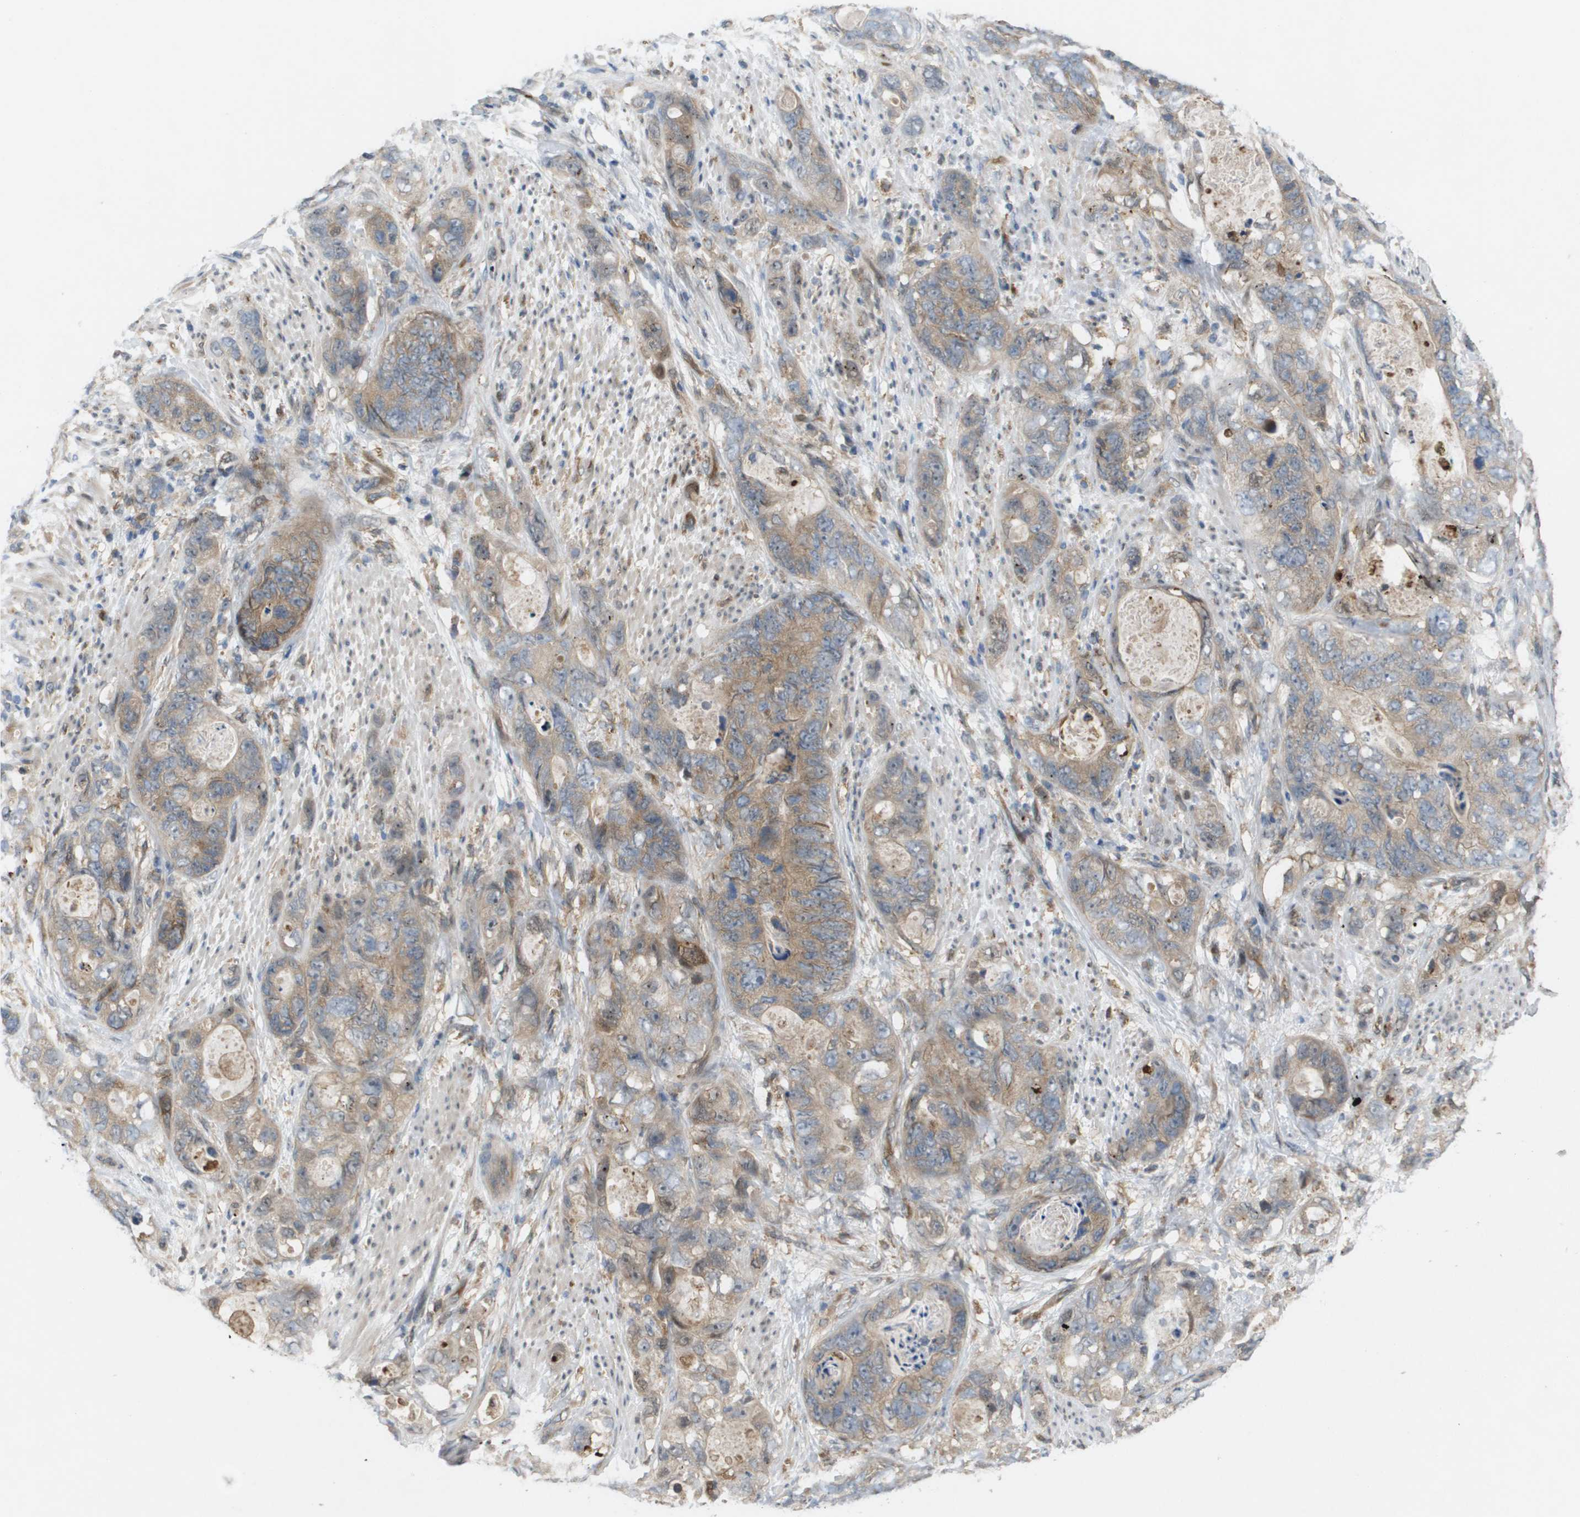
{"staining": {"intensity": "weak", "quantity": ">75%", "location": "cytoplasmic/membranous"}, "tissue": "stomach cancer", "cell_type": "Tumor cells", "image_type": "cancer", "snomed": [{"axis": "morphology", "description": "Adenocarcinoma, NOS"}, {"axis": "topography", "description": "Stomach"}], "caption": "Adenocarcinoma (stomach) stained with a protein marker demonstrates weak staining in tumor cells.", "gene": "PALD1", "patient": {"sex": "female", "age": 89}}